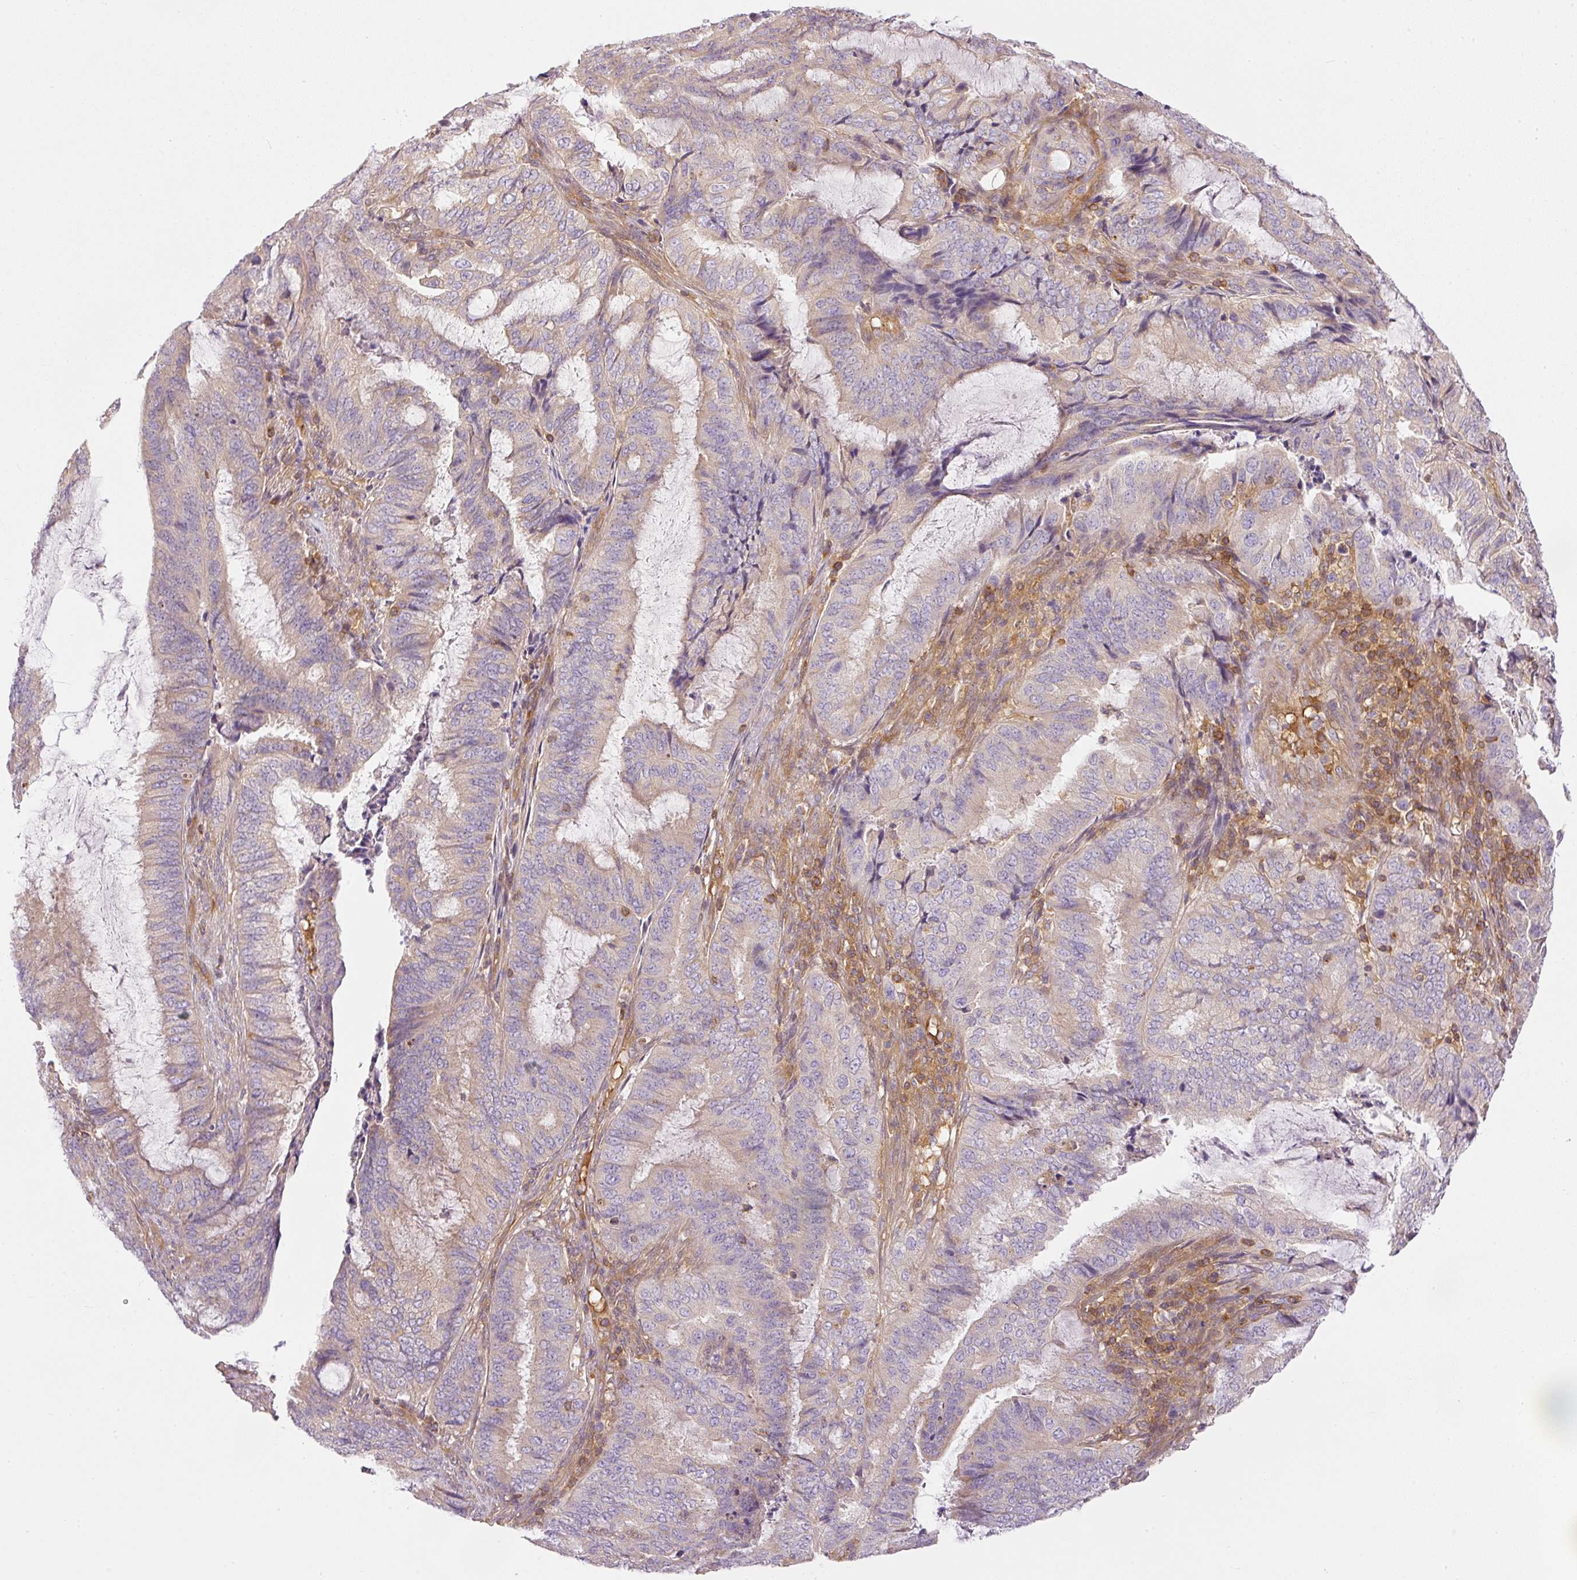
{"staining": {"intensity": "weak", "quantity": "<25%", "location": "cytoplasmic/membranous"}, "tissue": "endometrial cancer", "cell_type": "Tumor cells", "image_type": "cancer", "snomed": [{"axis": "morphology", "description": "Adenocarcinoma, NOS"}, {"axis": "topography", "description": "Endometrium"}], "caption": "Tumor cells are negative for brown protein staining in endometrial cancer (adenocarcinoma). (DAB immunohistochemistry (IHC), high magnification).", "gene": "TBC1D2B", "patient": {"sex": "female", "age": 51}}